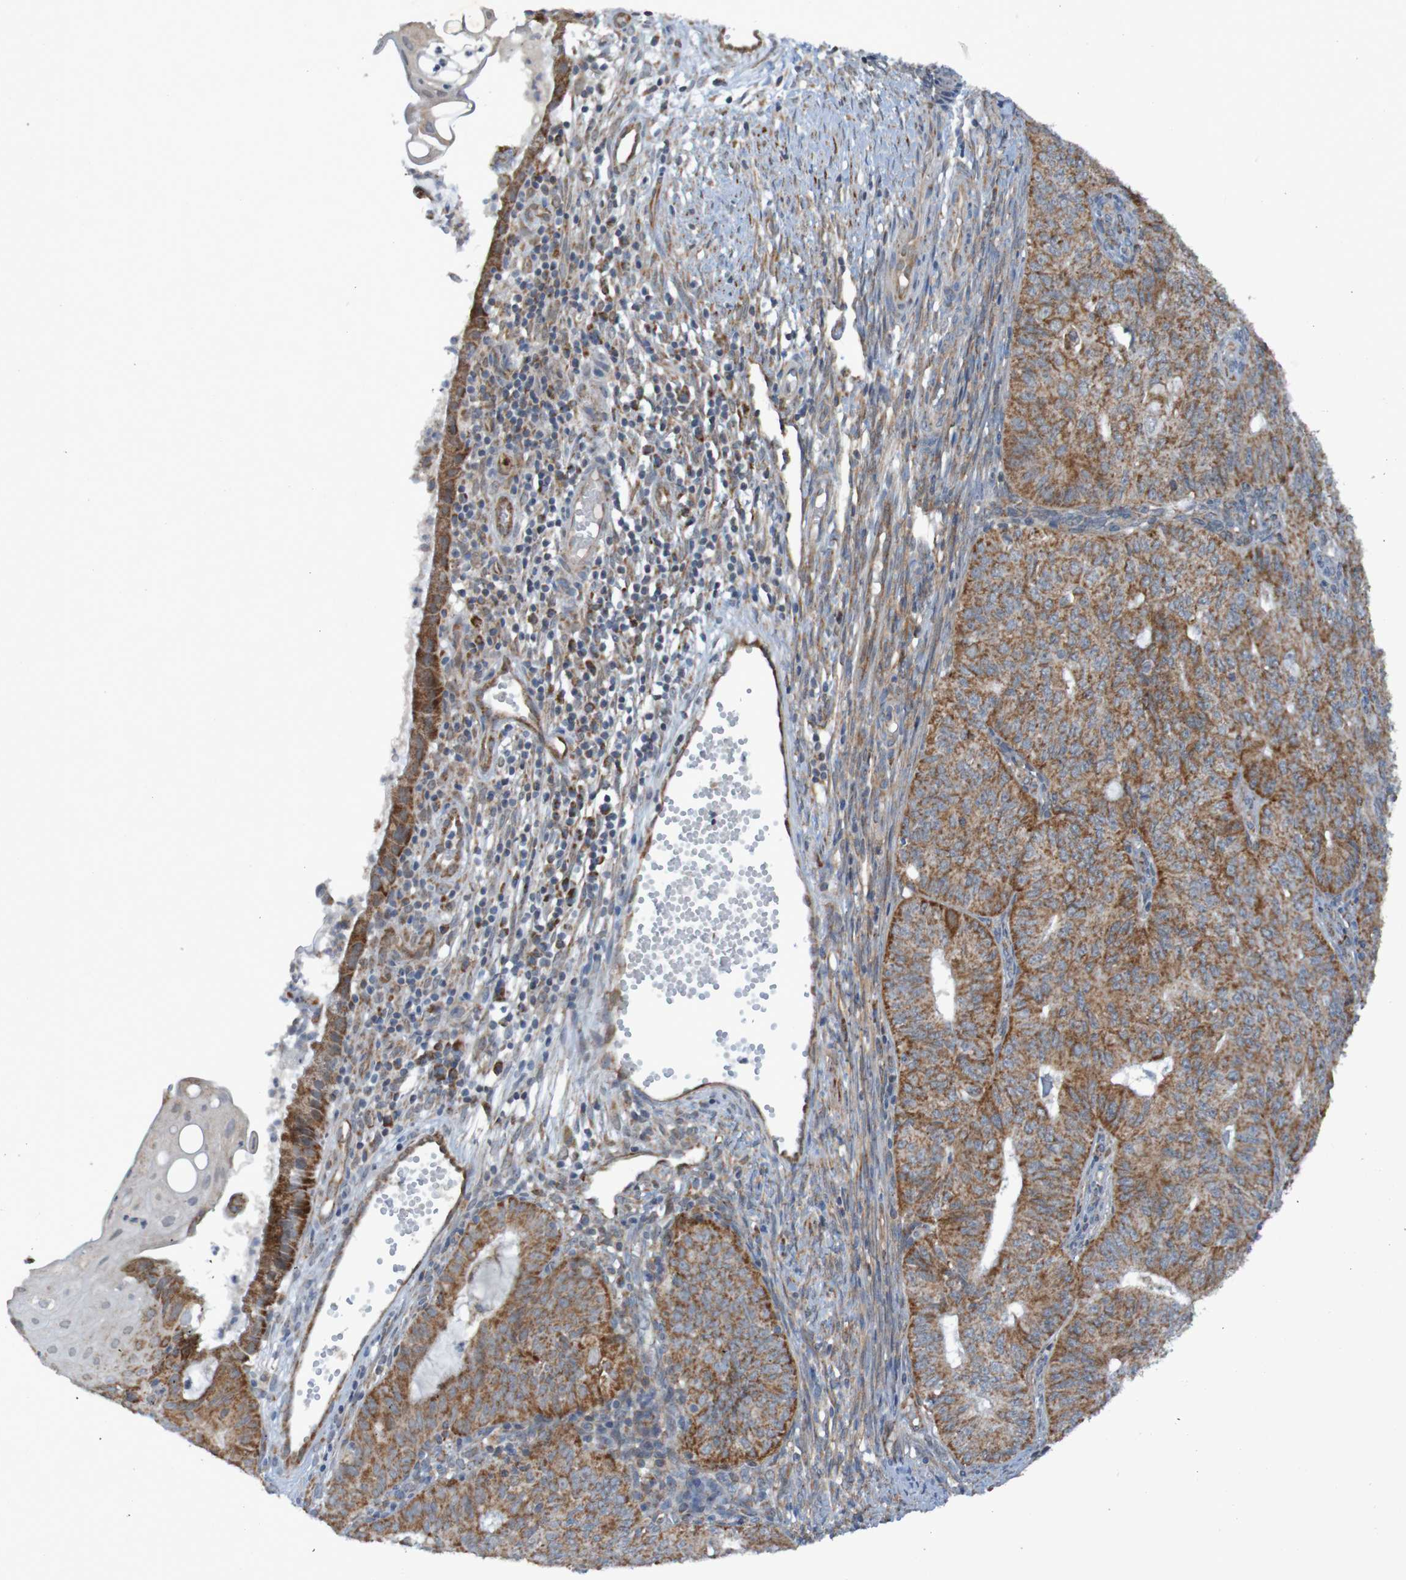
{"staining": {"intensity": "moderate", "quantity": ">75%", "location": "cytoplasmic/membranous"}, "tissue": "endometrial cancer", "cell_type": "Tumor cells", "image_type": "cancer", "snomed": [{"axis": "morphology", "description": "Adenocarcinoma, NOS"}, {"axis": "topography", "description": "Endometrium"}], "caption": "Immunohistochemistry (IHC) image of endometrial cancer (adenocarcinoma) stained for a protein (brown), which displays medium levels of moderate cytoplasmic/membranous expression in approximately >75% of tumor cells.", "gene": "CCDC51", "patient": {"sex": "female", "age": 32}}